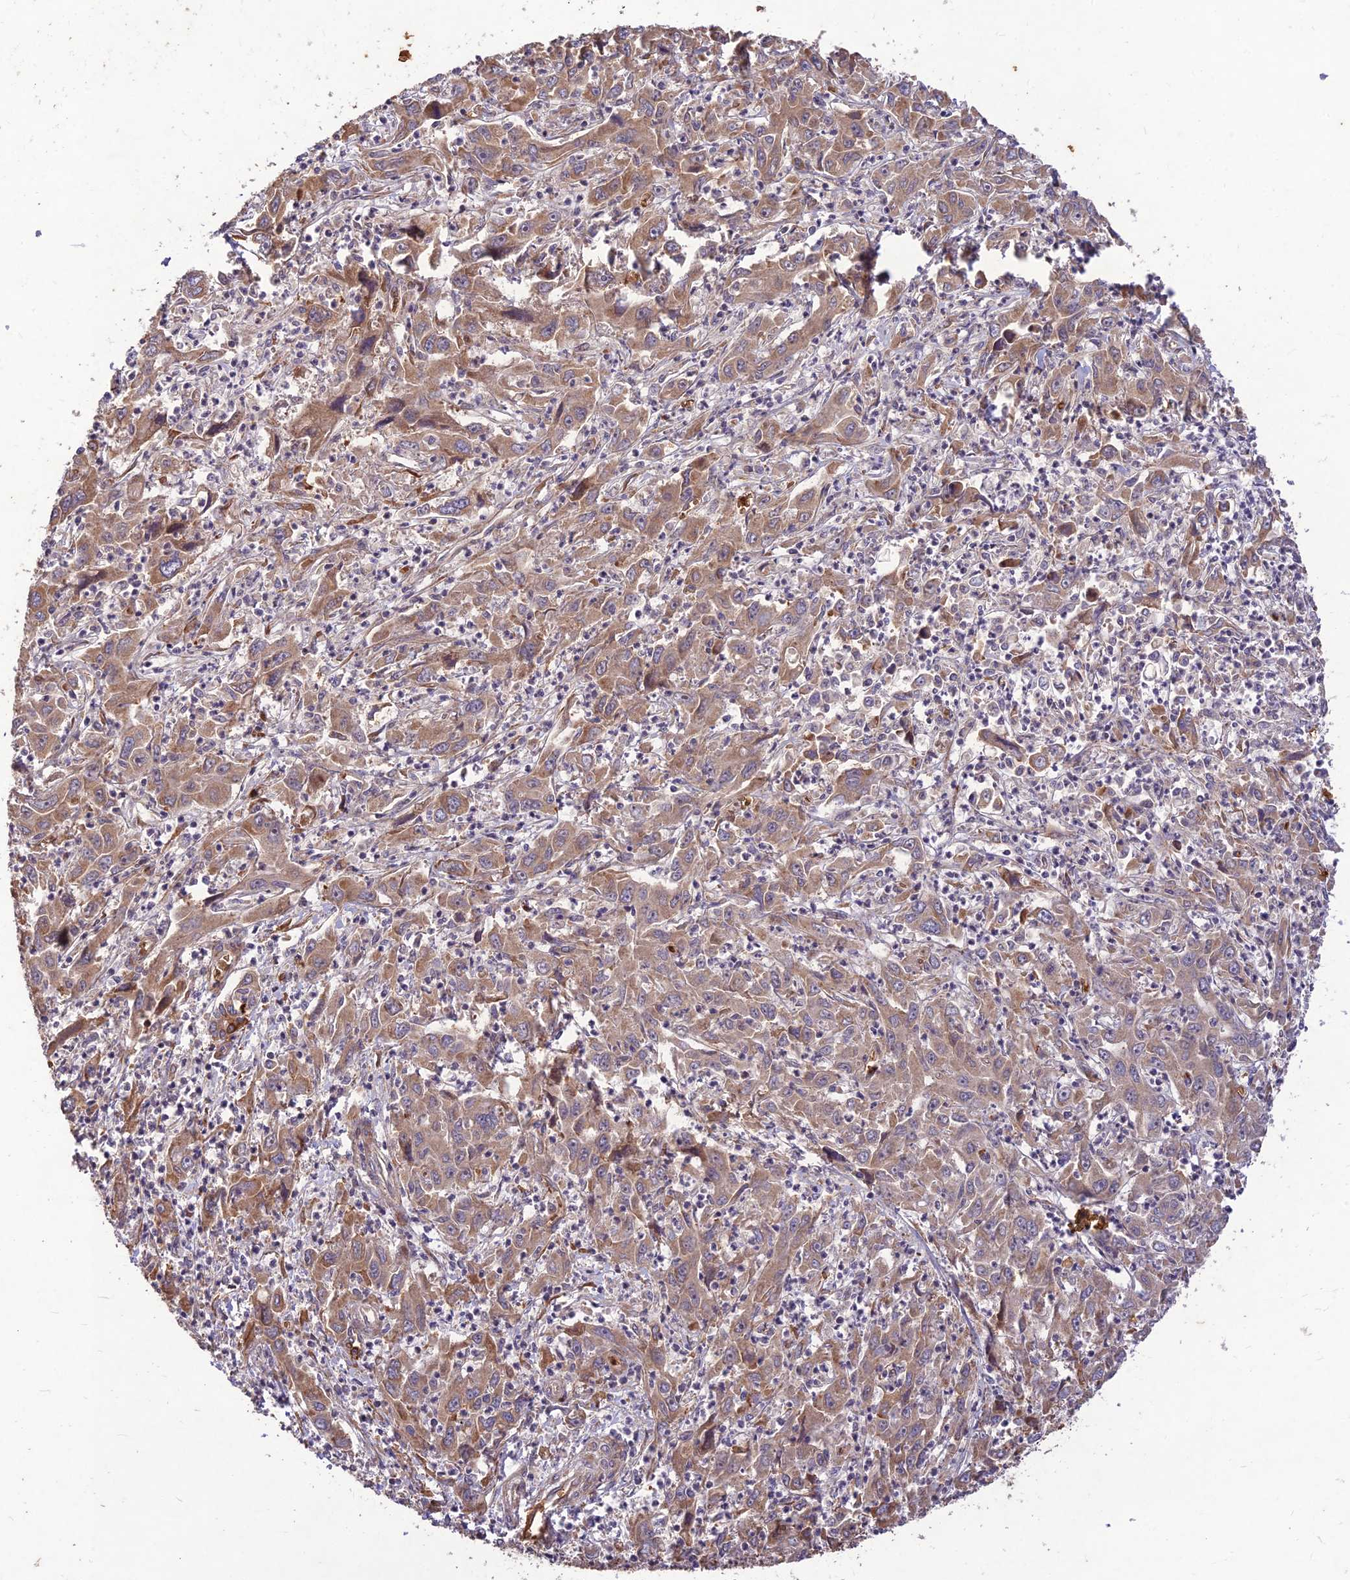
{"staining": {"intensity": "weak", "quantity": ">75%", "location": "cytoplasmic/membranous"}, "tissue": "liver cancer", "cell_type": "Tumor cells", "image_type": "cancer", "snomed": [{"axis": "morphology", "description": "Carcinoma, Hepatocellular, NOS"}, {"axis": "topography", "description": "Liver"}], "caption": "A histopathology image of liver cancer stained for a protein exhibits weak cytoplasmic/membranous brown staining in tumor cells. (Stains: DAB in brown, nuclei in blue, Microscopy: brightfield microscopy at high magnification).", "gene": "PPP1R11", "patient": {"sex": "male", "age": 63}}